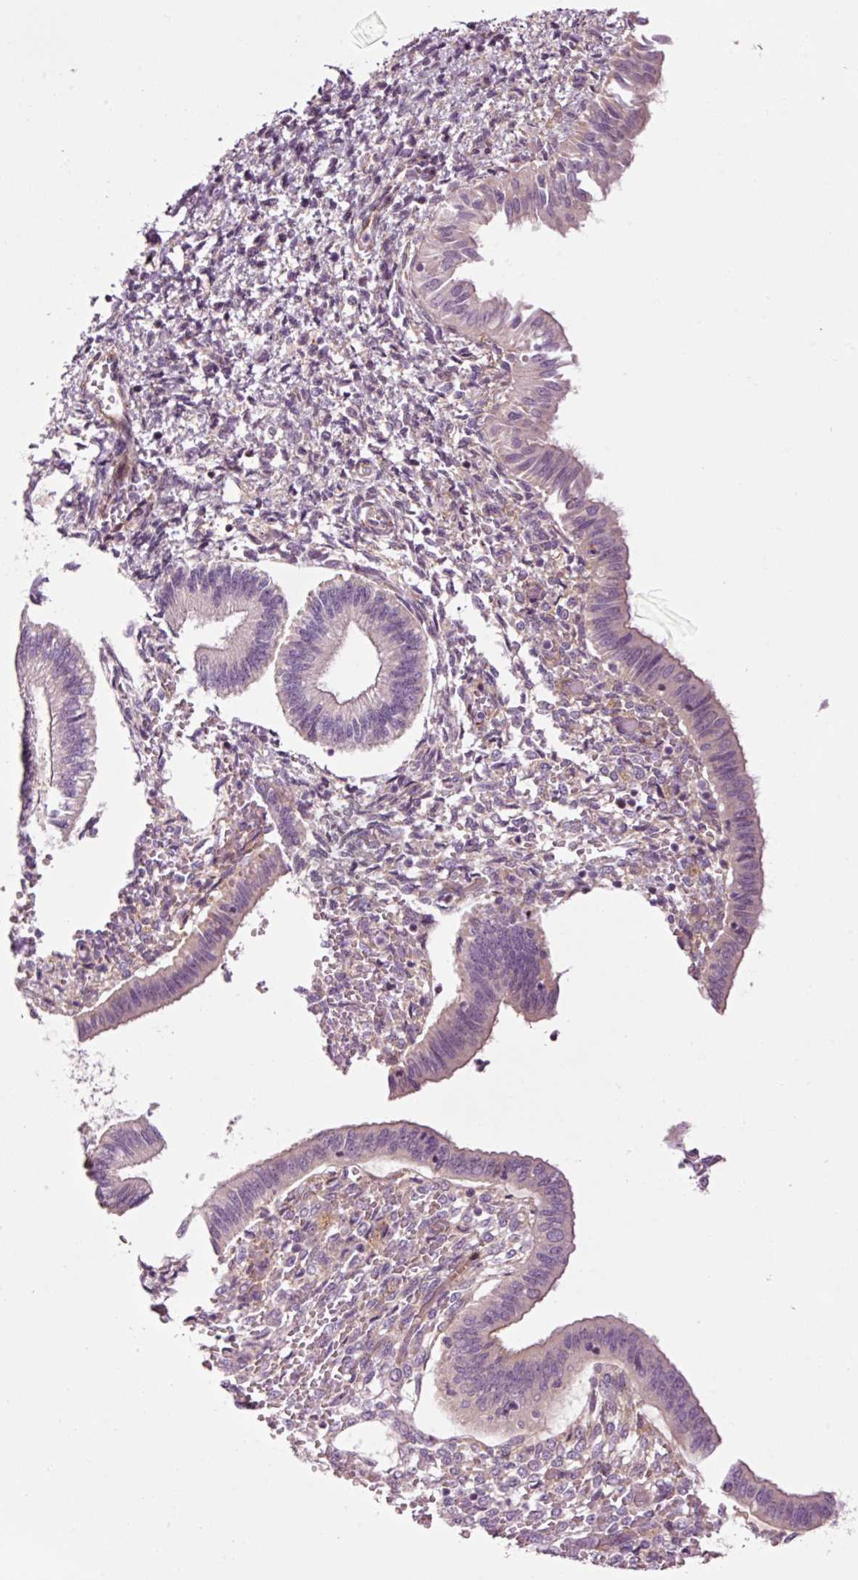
{"staining": {"intensity": "negative", "quantity": "none", "location": "none"}, "tissue": "endometrium", "cell_type": "Cells in endometrial stroma", "image_type": "normal", "snomed": [{"axis": "morphology", "description": "Normal tissue, NOS"}, {"axis": "topography", "description": "Endometrium"}], "caption": "A micrograph of endometrium stained for a protein displays no brown staining in cells in endometrial stroma.", "gene": "ANKRD20A1", "patient": {"sex": "female", "age": 25}}